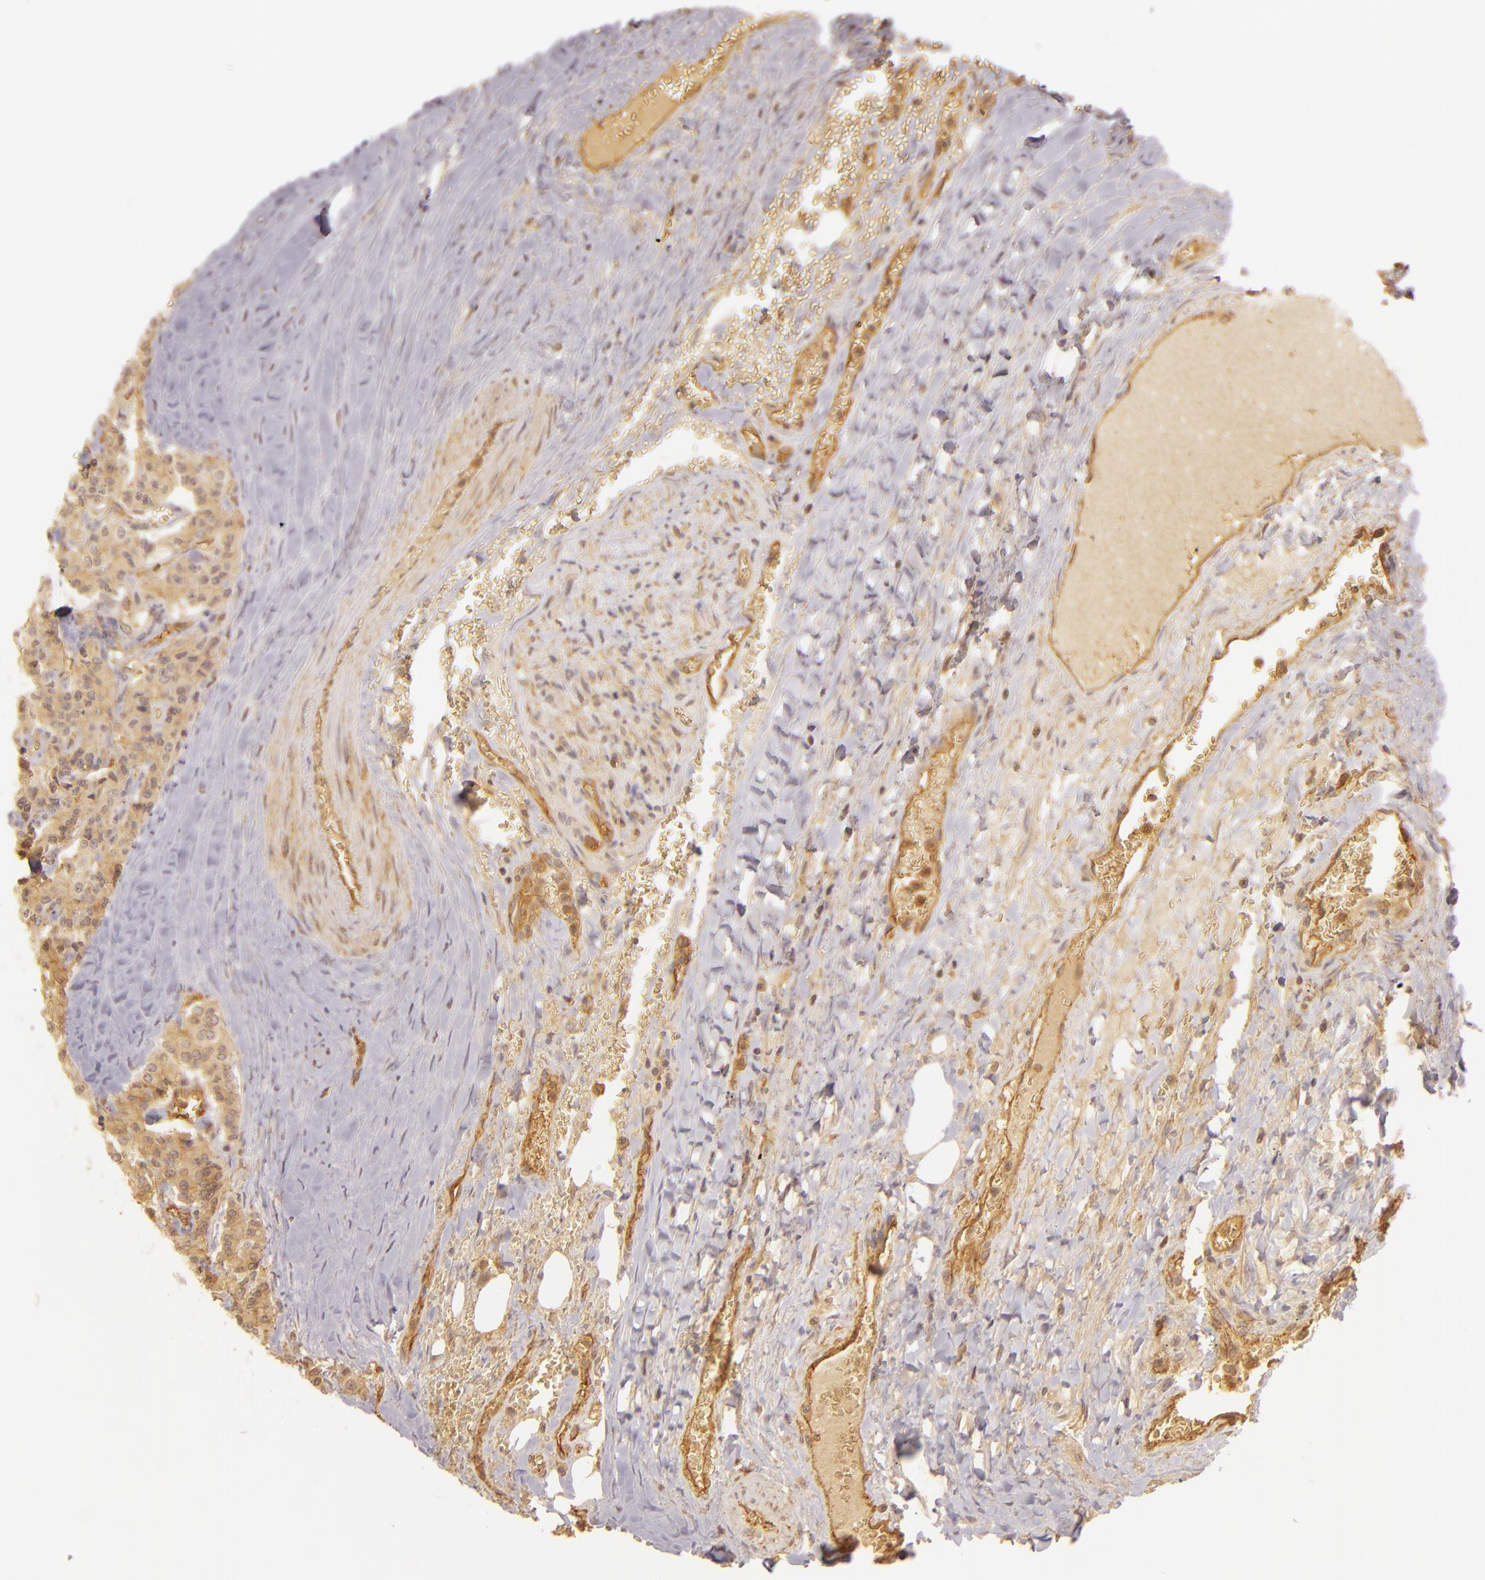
{"staining": {"intensity": "moderate", "quantity": ">75%", "location": "cytoplasmic/membranous"}, "tissue": "carcinoid", "cell_type": "Tumor cells", "image_type": "cancer", "snomed": [{"axis": "morphology", "description": "Carcinoid, malignant, NOS"}, {"axis": "topography", "description": "Bronchus"}], "caption": "This histopathology image exhibits carcinoid stained with immunohistochemistry to label a protein in brown. The cytoplasmic/membranous of tumor cells show moderate positivity for the protein. Nuclei are counter-stained blue.", "gene": "CD59", "patient": {"sex": "male", "age": 55}}